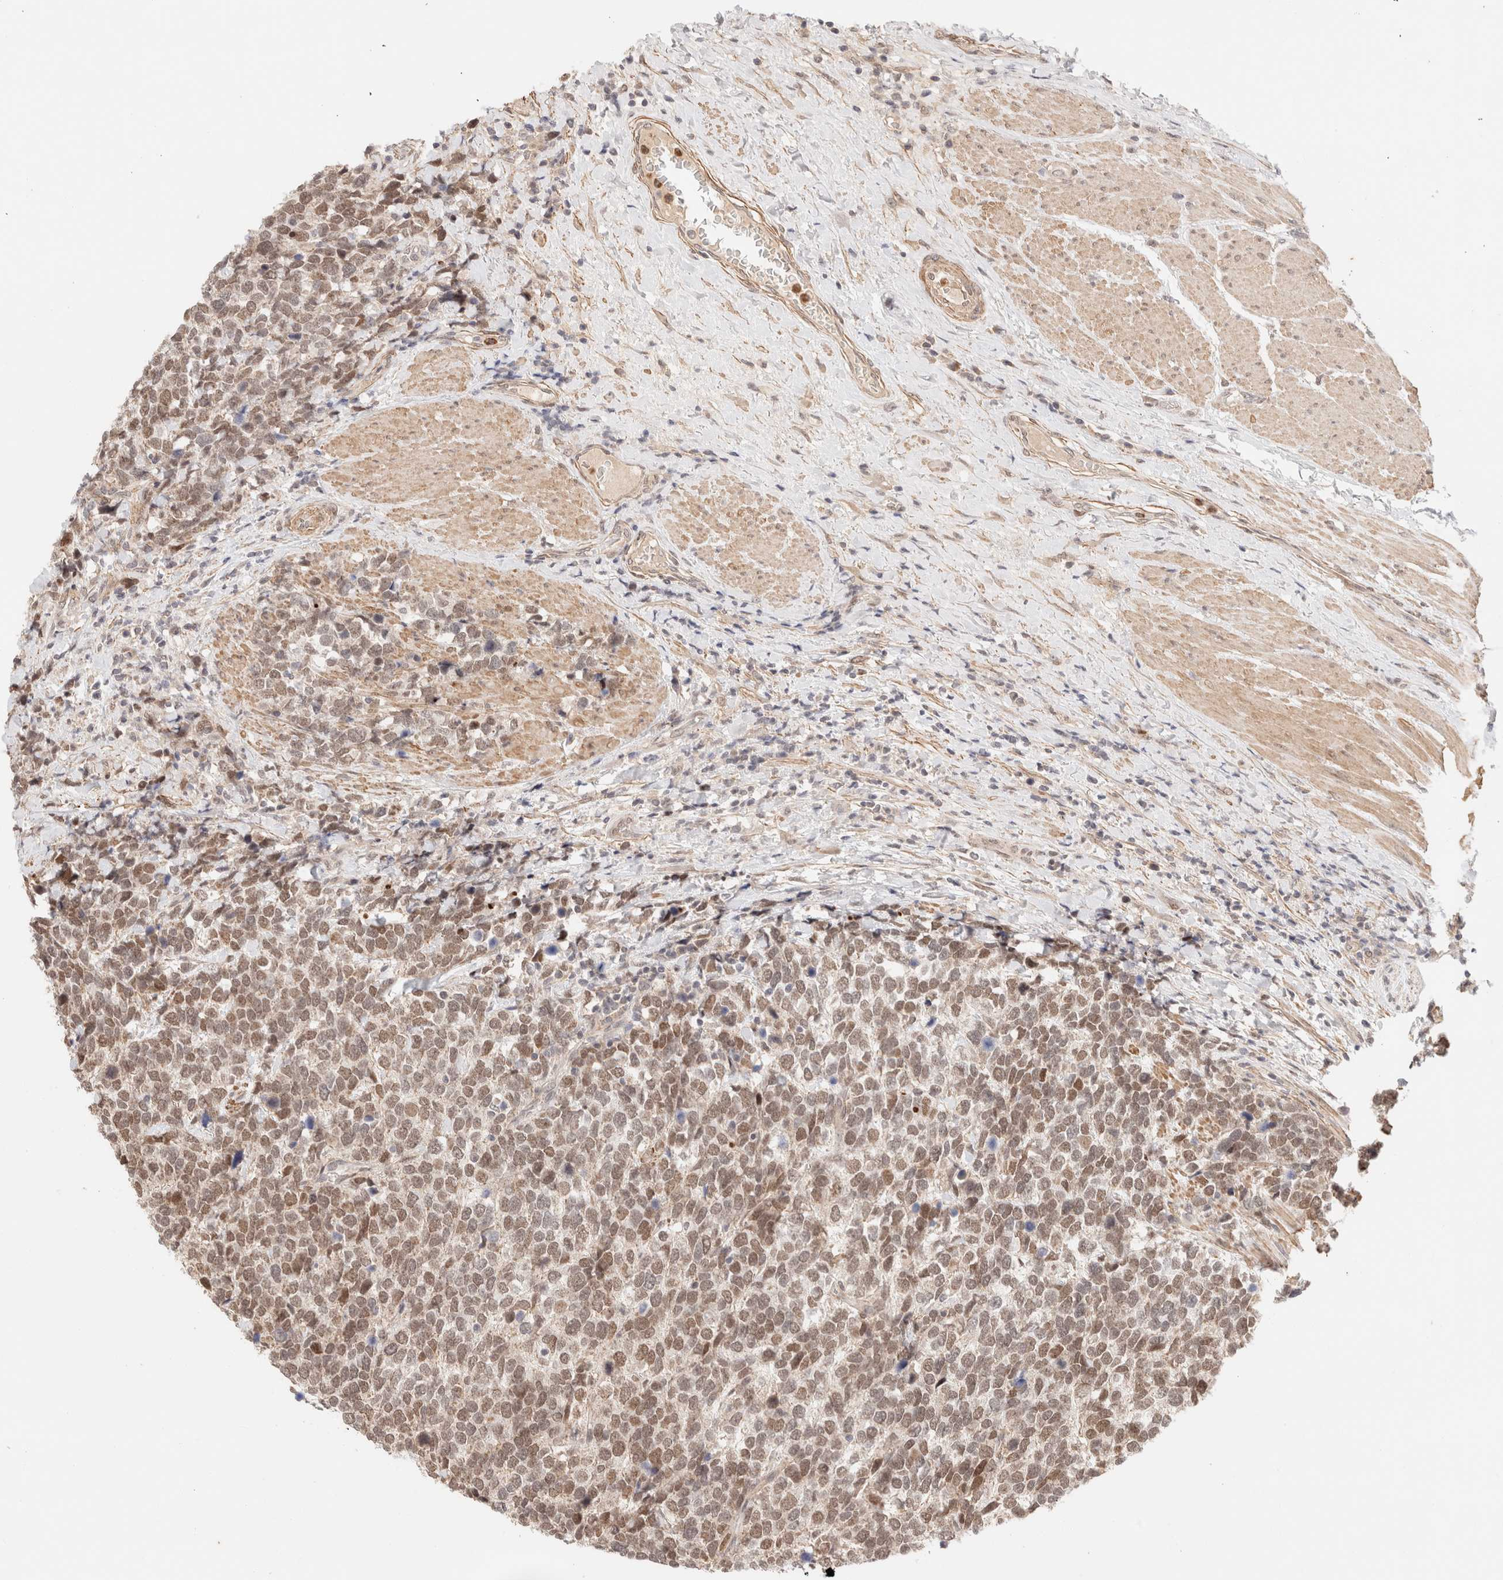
{"staining": {"intensity": "moderate", "quantity": ">75%", "location": "nuclear"}, "tissue": "urothelial cancer", "cell_type": "Tumor cells", "image_type": "cancer", "snomed": [{"axis": "morphology", "description": "Urothelial carcinoma, High grade"}, {"axis": "topography", "description": "Urinary bladder"}], "caption": "This micrograph shows immunohistochemistry staining of urothelial cancer, with medium moderate nuclear positivity in approximately >75% of tumor cells.", "gene": "BRPF3", "patient": {"sex": "female", "age": 82}}